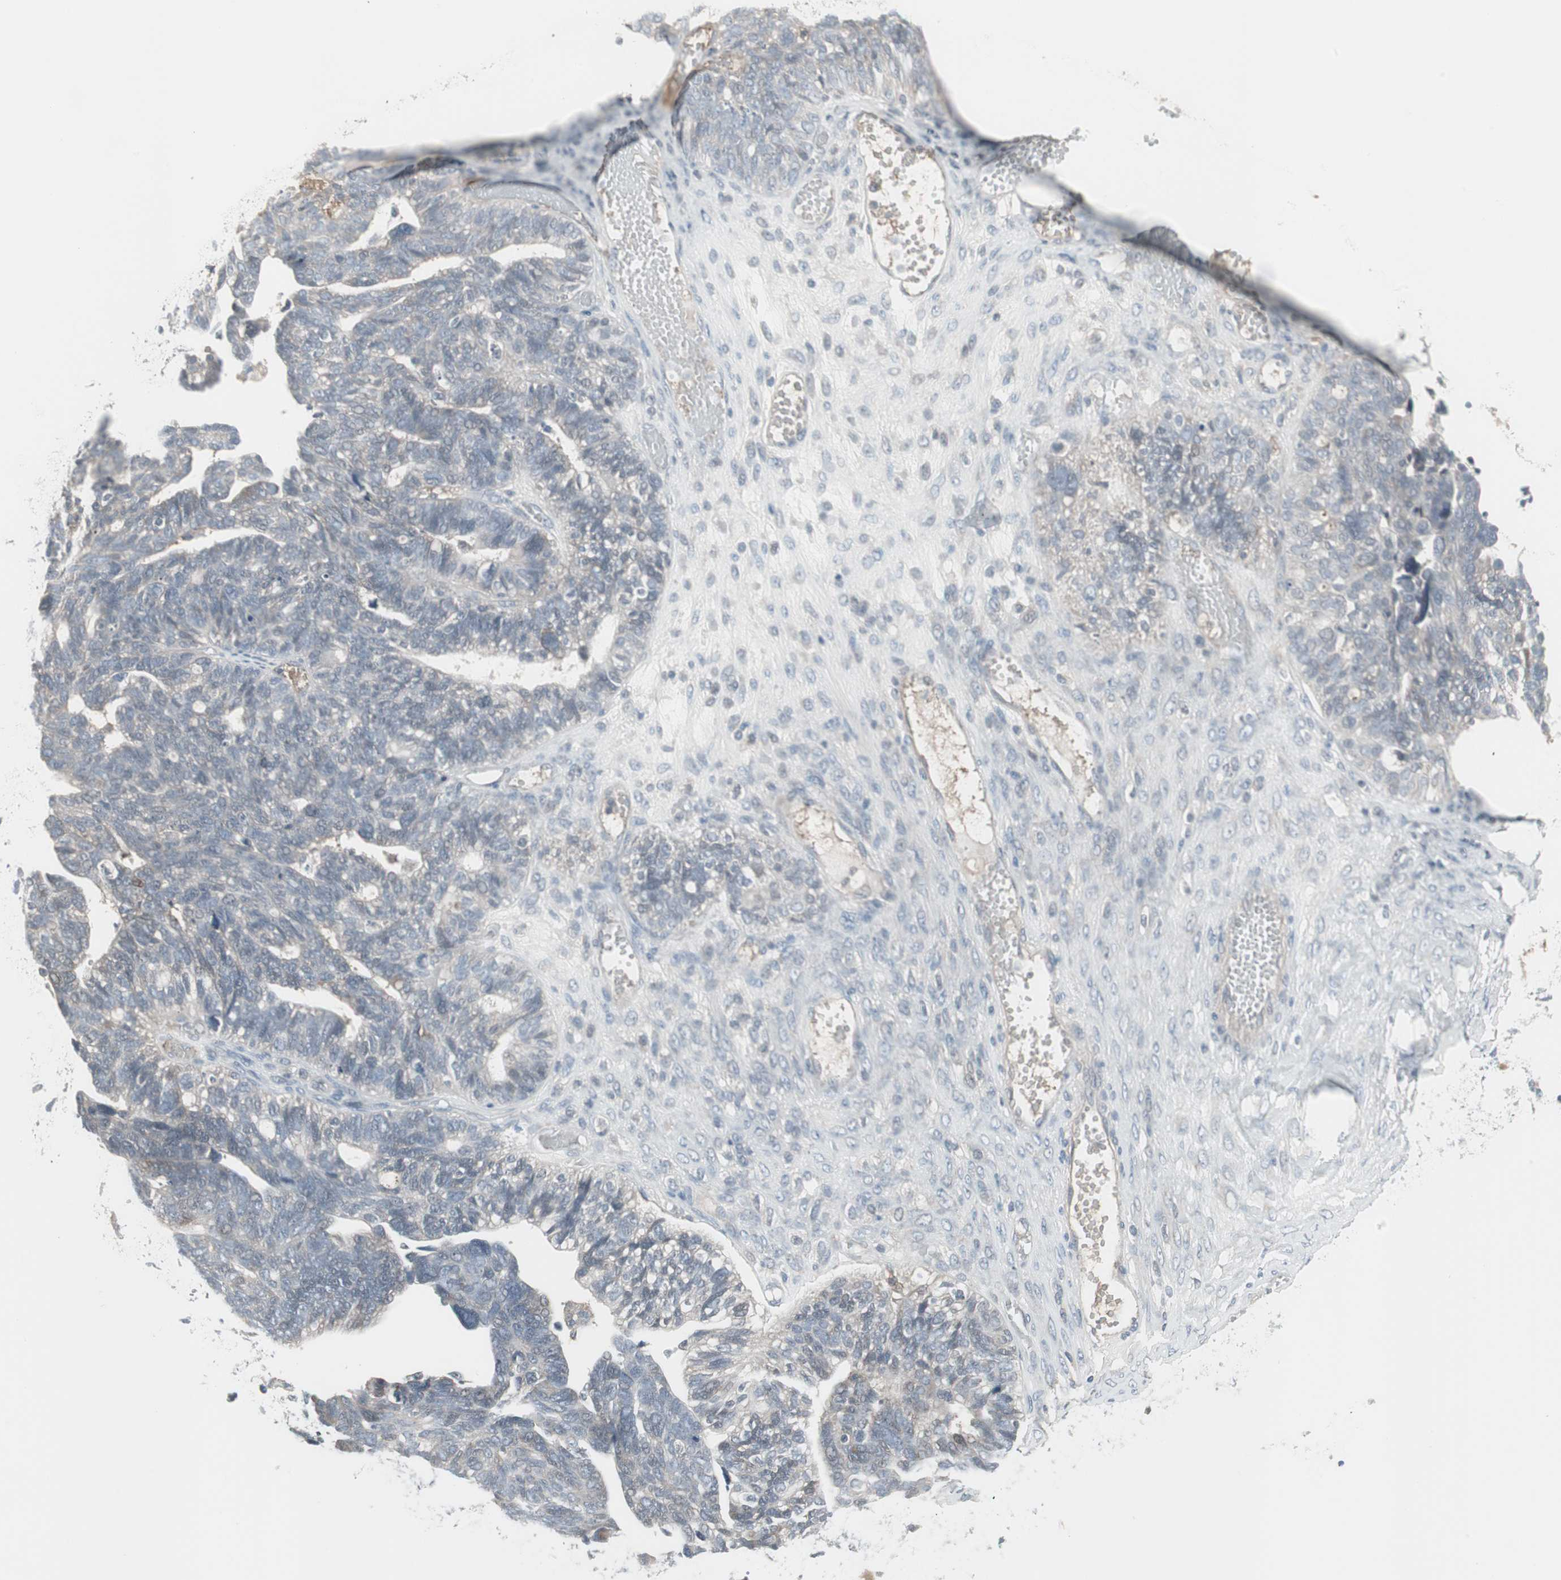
{"staining": {"intensity": "weak", "quantity": "<25%", "location": "cytoplasmic/membranous"}, "tissue": "ovarian cancer", "cell_type": "Tumor cells", "image_type": "cancer", "snomed": [{"axis": "morphology", "description": "Cystadenocarcinoma, serous, NOS"}, {"axis": "topography", "description": "Ovary"}], "caption": "The image exhibits no staining of tumor cells in ovarian cancer (serous cystadenocarcinoma).", "gene": "ZSCAN32", "patient": {"sex": "female", "age": 79}}